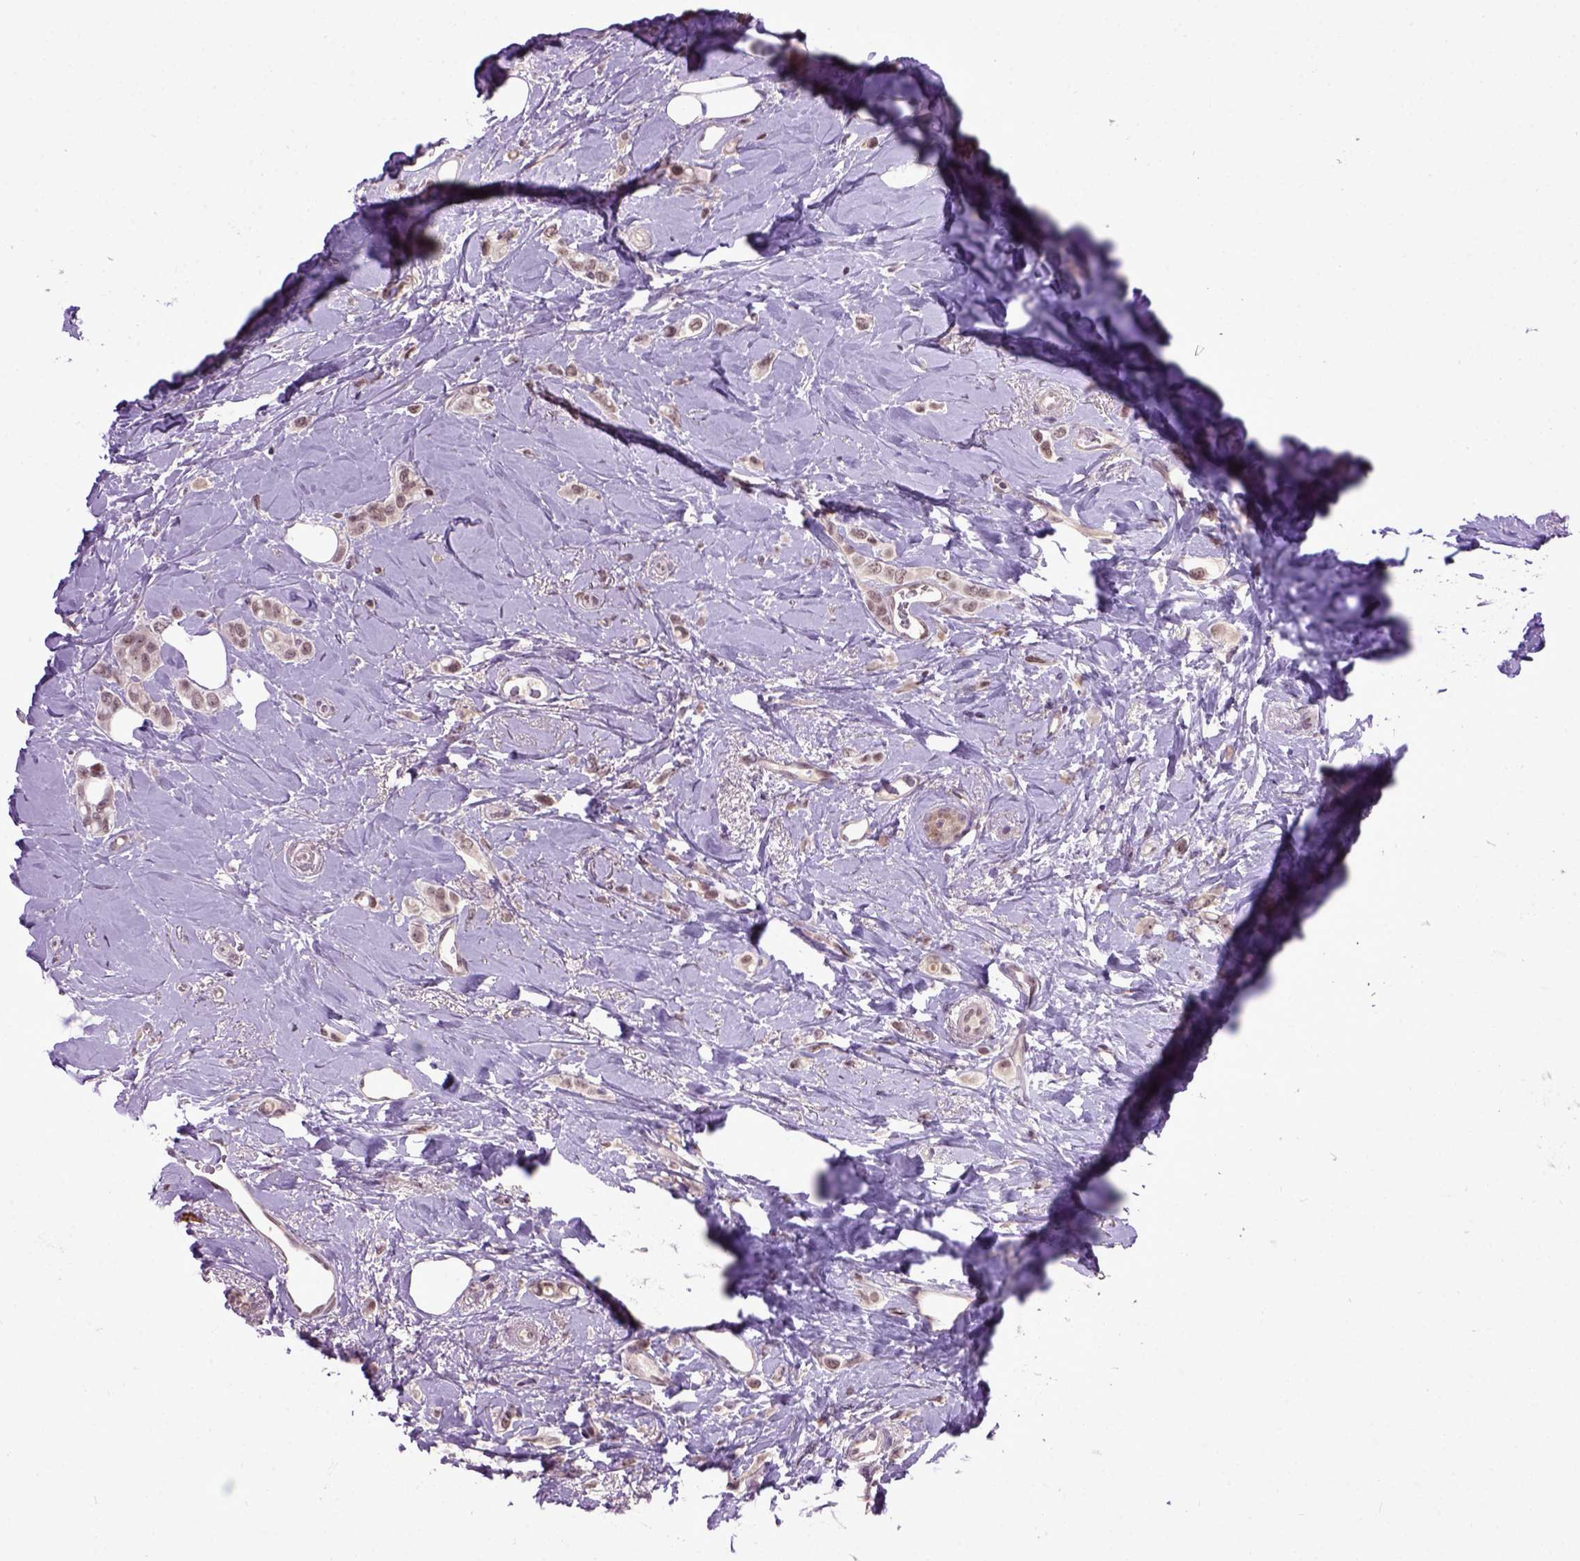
{"staining": {"intensity": "weak", "quantity": ">75%", "location": "nuclear"}, "tissue": "breast cancer", "cell_type": "Tumor cells", "image_type": "cancer", "snomed": [{"axis": "morphology", "description": "Lobular carcinoma"}, {"axis": "topography", "description": "Breast"}], "caption": "Protein positivity by immunohistochemistry exhibits weak nuclear expression in approximately >75% of tumor cells in lobular carcinoma (breast). The protein is stained brown, and the nuclei are stained in blue (DAB IHC with brightfield microscopy, high magnification).", "gene": "RAB43", "patient": {"sex": "female", "age": 66}}